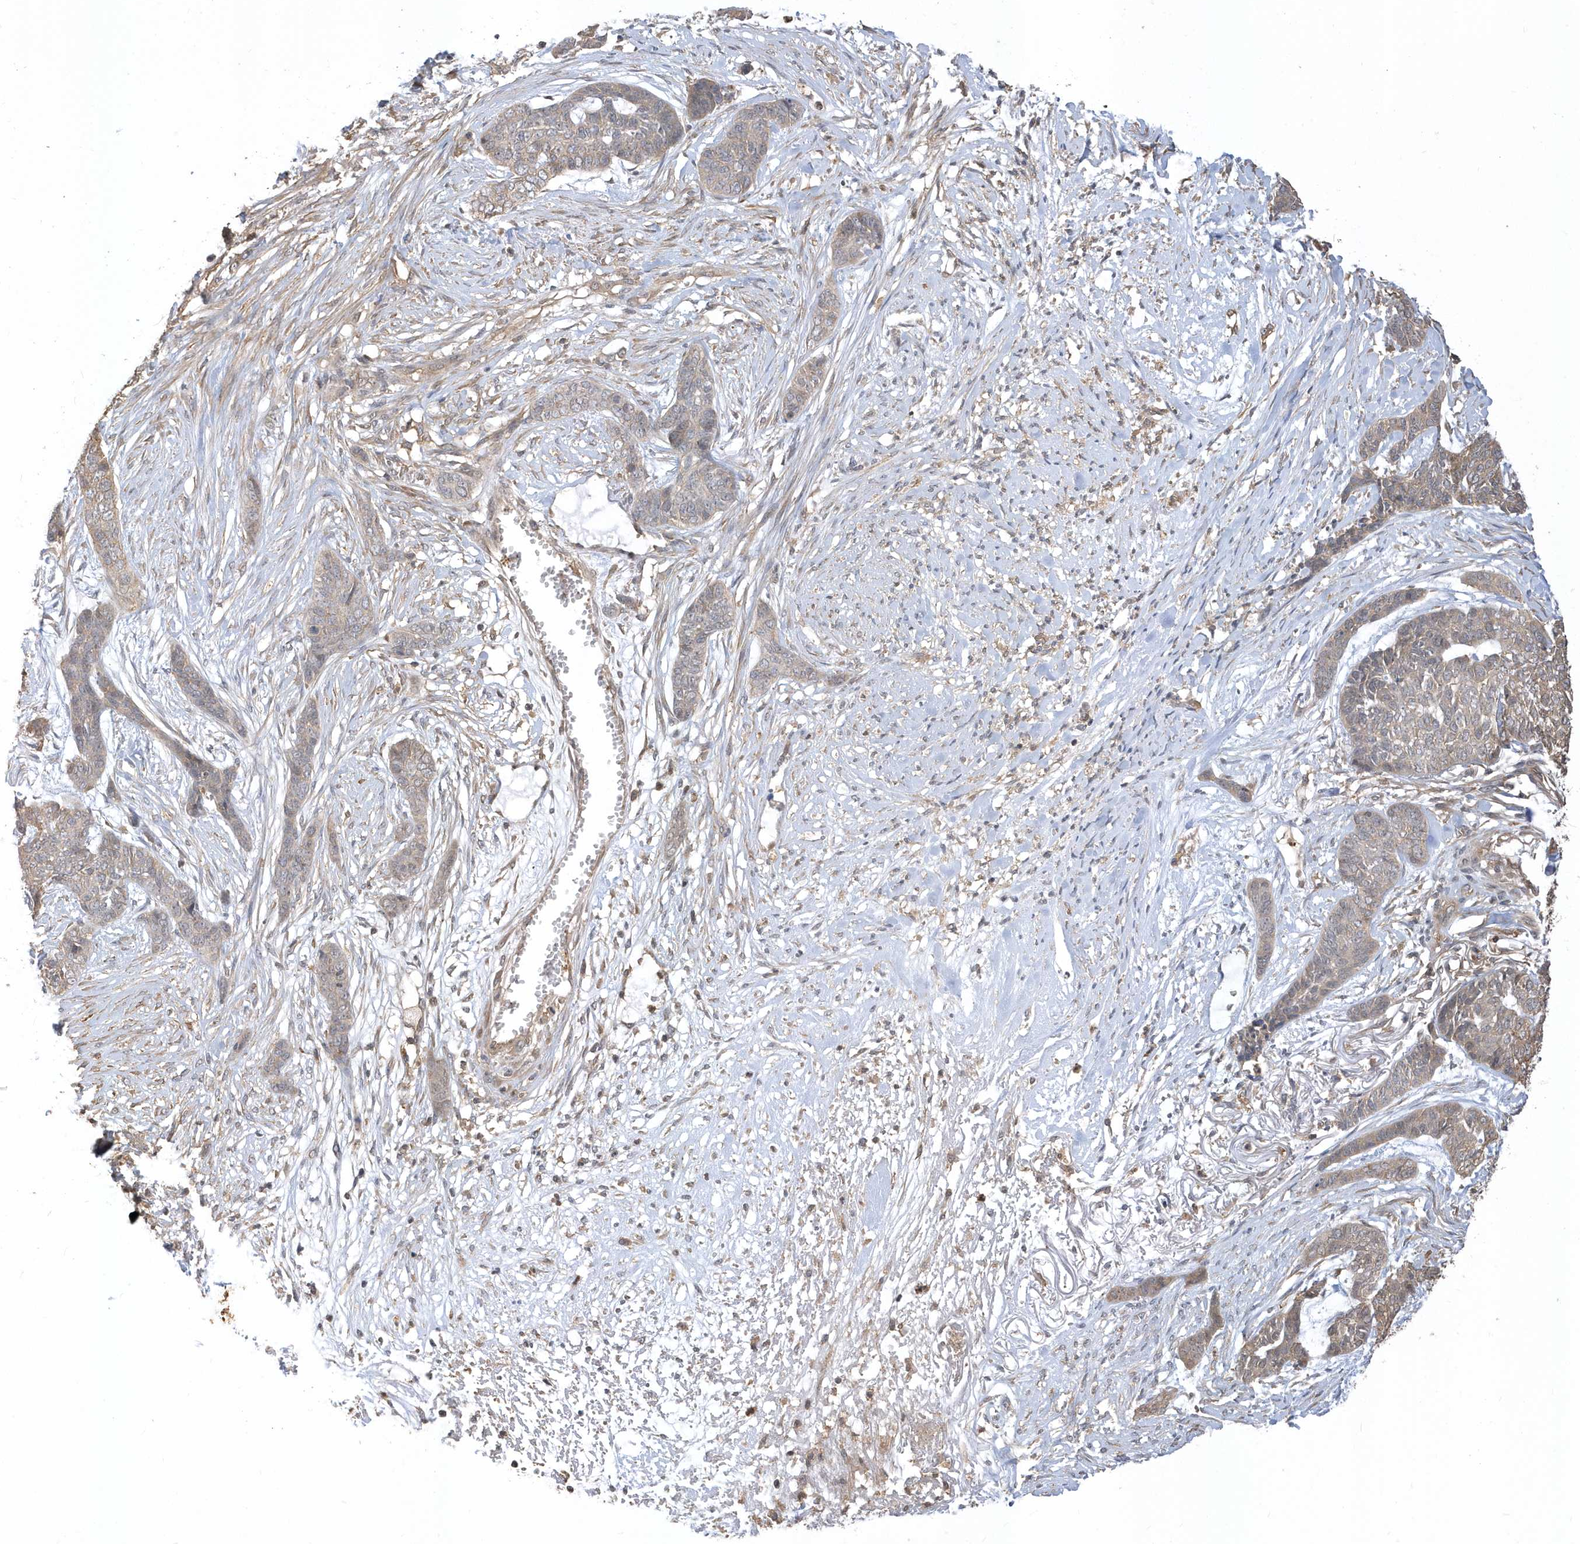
{"staining": {"intensity": "weak", "quantity": "25%-75%", "location": "cytoplasmic/membranous"}, "tissue": "skin cancer", "cell_type": "Tumor cells", "image_type": "cancer", "snomed": [{"axis": "morphology", "description": "Basal cell carcinoma"}, {"axis": "topography", "description": "Skin"}], "caption": "IHC (DAB) staining of human skin cancer (basal cell carcinoma) reveals weak cytoplasmic/membranous protein positivity in about 25%-75% of tumor cells. Immunohistochemistry (ihc) stains the protein of interest in brown and the nuclei are stained blue.", "gene": "ZBTB8A", "patient": {"sex": "female", "age": 64}}